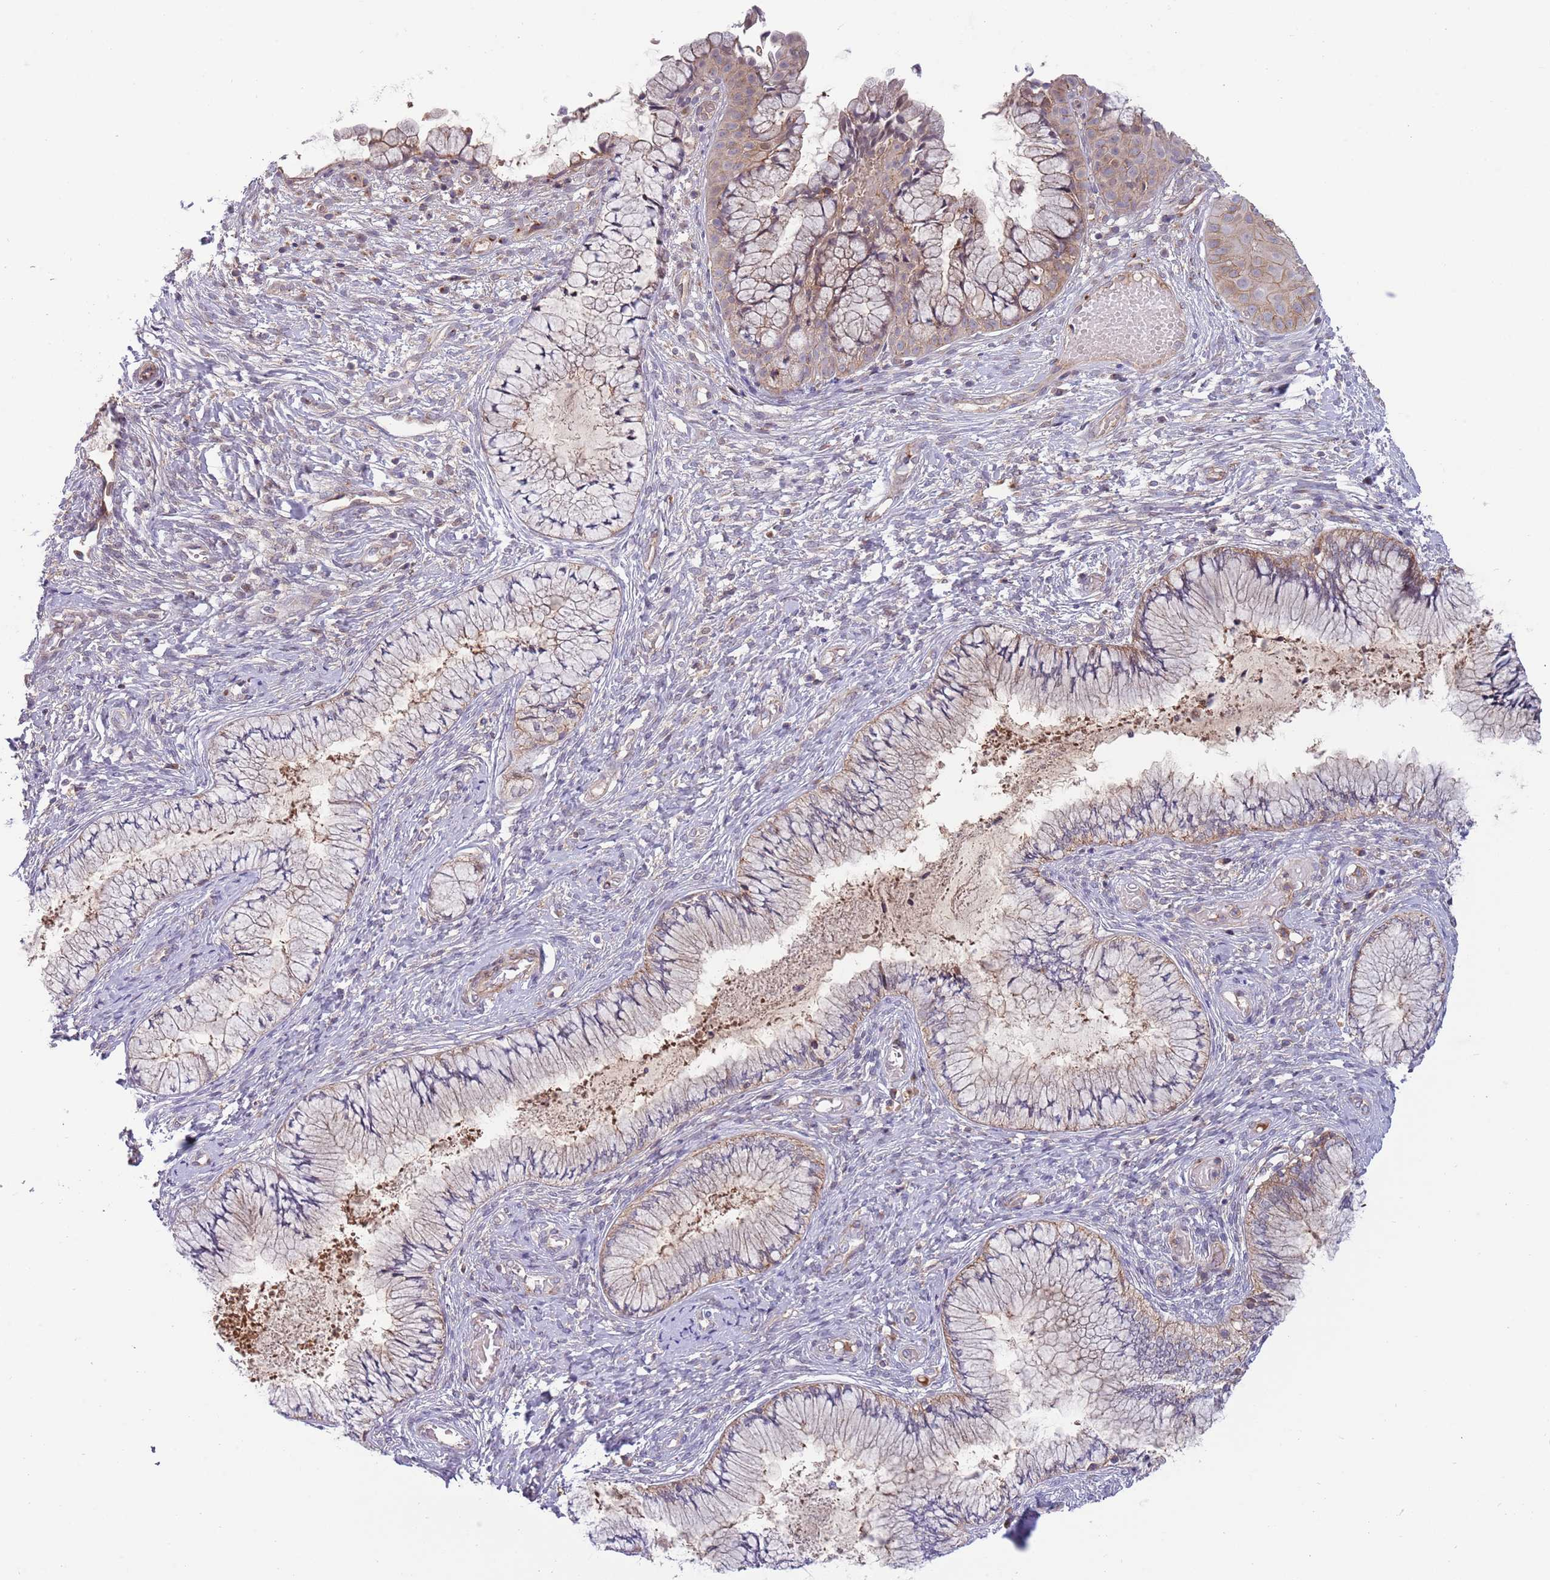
{"staining": {"intensity": "weak", "quantity": "25%-75%", "location": "cytoplasmic/membranous"}, "tissue": "cervix", "cell_type": "Glandular cells", "image_type": "normal", "snomed": [{"axis": "morphology", "description": "Normal tissue, NOS"}, {"axis": "topography", "description": "Cervix"}], "caption": "Immunohistochemistry (IHC) (DAB (3,3'-diaminobenzidine)) staining of benign human cervix reveals weak cytoplasmic/membranous protein positivity in about 25%-75% of glandular cells. The staining is performed using DAB (3,3'-diaminobenzidine) brown chromogen to label protein expression. The nuclei are counter-stained blue using hematoxylin.", "gene": "BTBD7", "patient": {"sex": "female", "age": 42}}